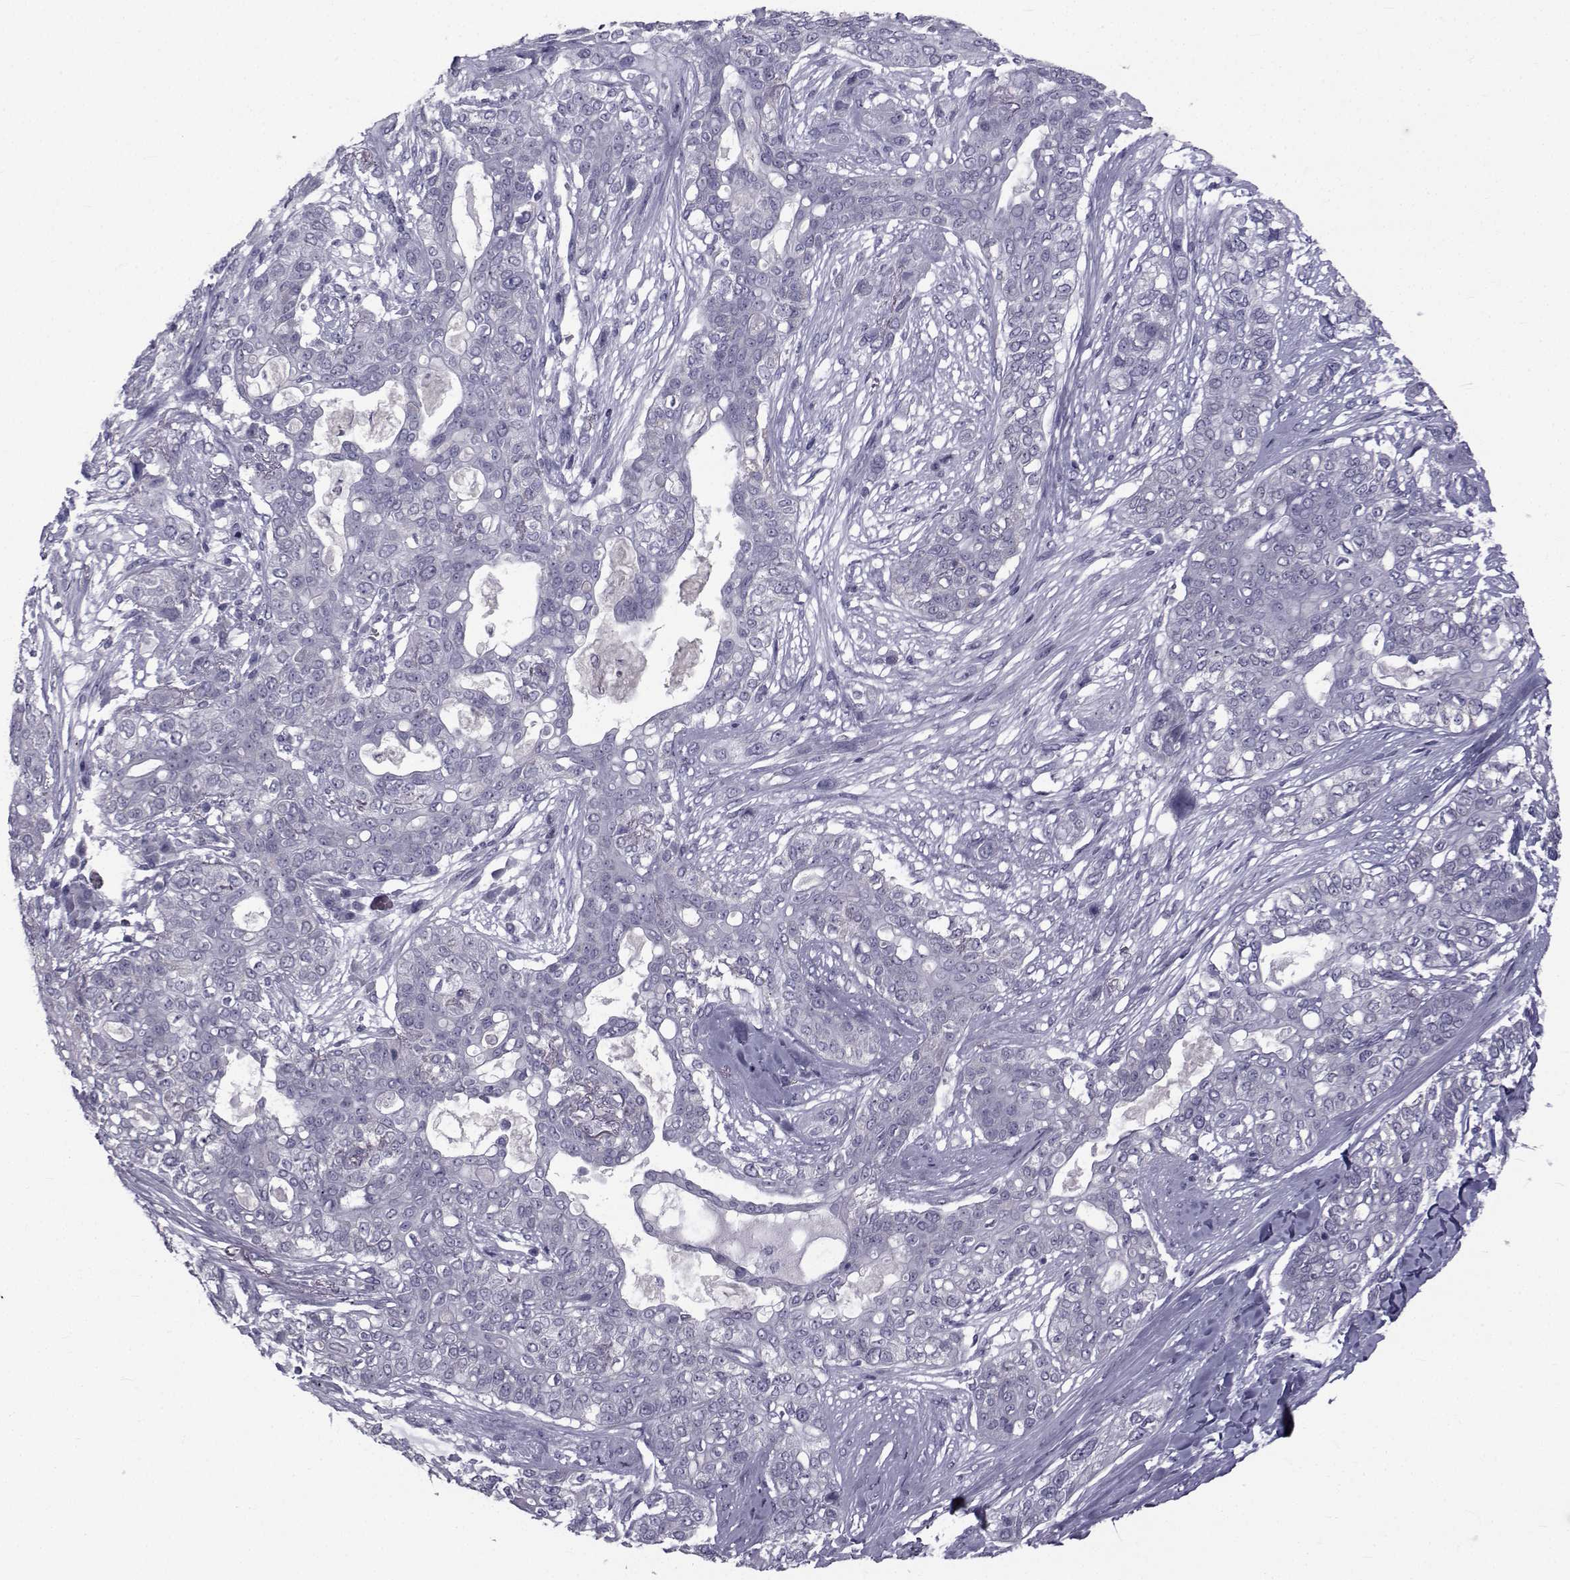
{"staining": {"intensity": "negative", "quantity": "none", "location": "none"}, "tissue": "lung cancer", "cell_type": "Tumor cells", "image_type": "cancer", "snomed": [{"axis": "morphology", "description": "Squamous cell carcinoma, NOS"}, {"axis": "topography", "description": "Lung"}], "caption": "This is an IHC image of human lung squamous cell carcinoma. There is no staining in tumor cells.", "gene": "FDXR", "patient": {"sex": "female", "age": 70}}